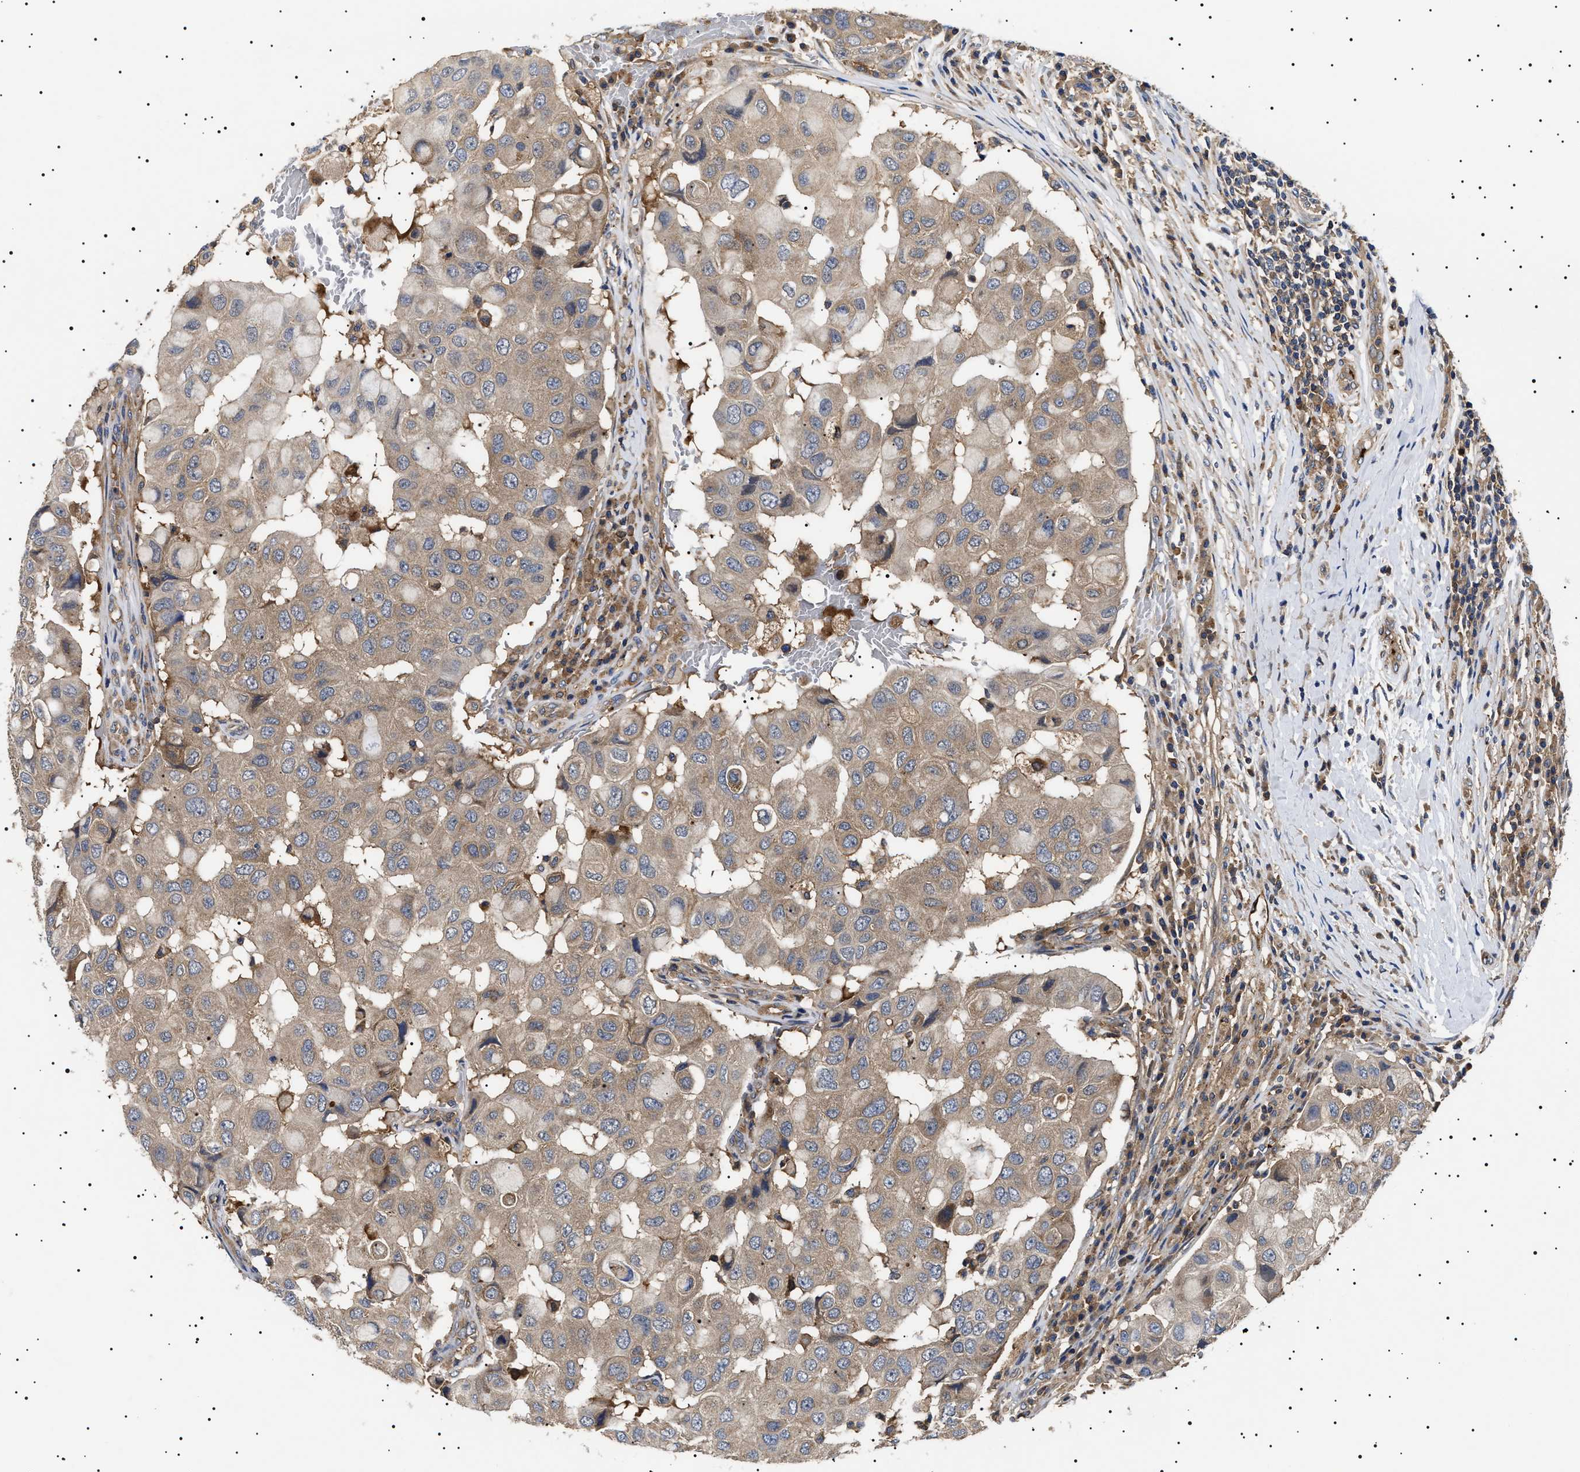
{"staining": {"intensity": "weak", "quantity": ">75%", "location": "cytoplasmic/membranous"}, "tissue": "breast cancer", "cell_type": "Tumor cells", "image_type": "cancer", "snomed": [{"axis": "morphology", "description": "Duct carcinoma"}, {"axis": "topography", "description": "Breast"}], "caption": "DAB immunohistochemical staining of human infiltrating ductal carcinoma (breast) displays weak cytoplasmic/membranous protein expression in approximately >75% of tumor cells.", "gene": "TPP2", "patient": {"sex": "female", "age": 27}}